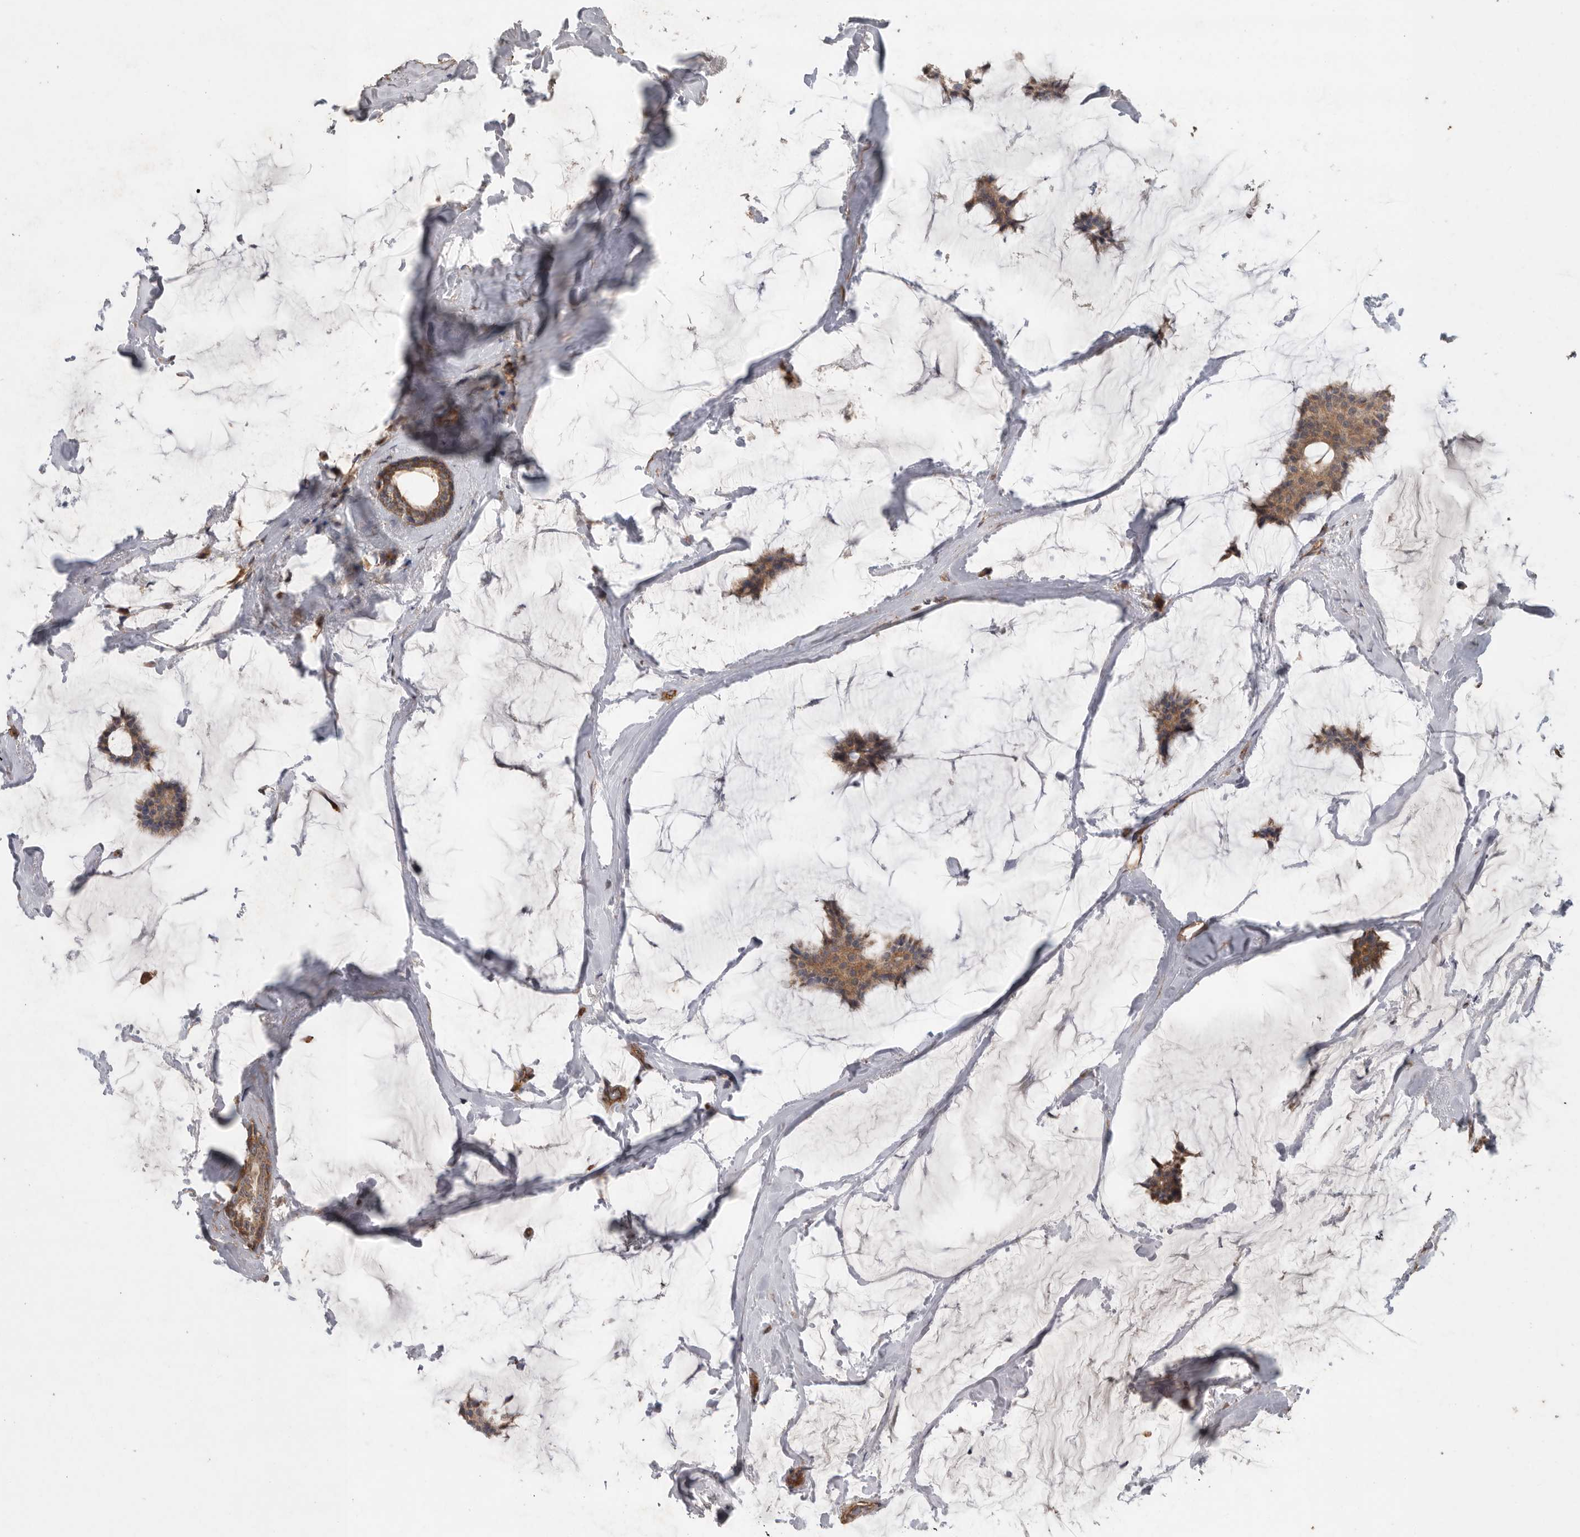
{"staining": {"intensity": "moderate", "quantity": ">75%", "location": "cytoplasmic/membranous"}, "tissue": "breast cancer", "cell_type": "Tumor cells", "image_type": "cancer", "snomed": [{"axis": "morphology", "description": "Duct carcinoma"}, {"axis": "topography", "description": "Breast"}], "caption": "Breast intraductal carcinoma stained for a protein exhibits moderate cytoplasmic/membranous positivity in tumor cells.", "gene": "PODXL2", "patient": {"sex": "female", "age": 93}}